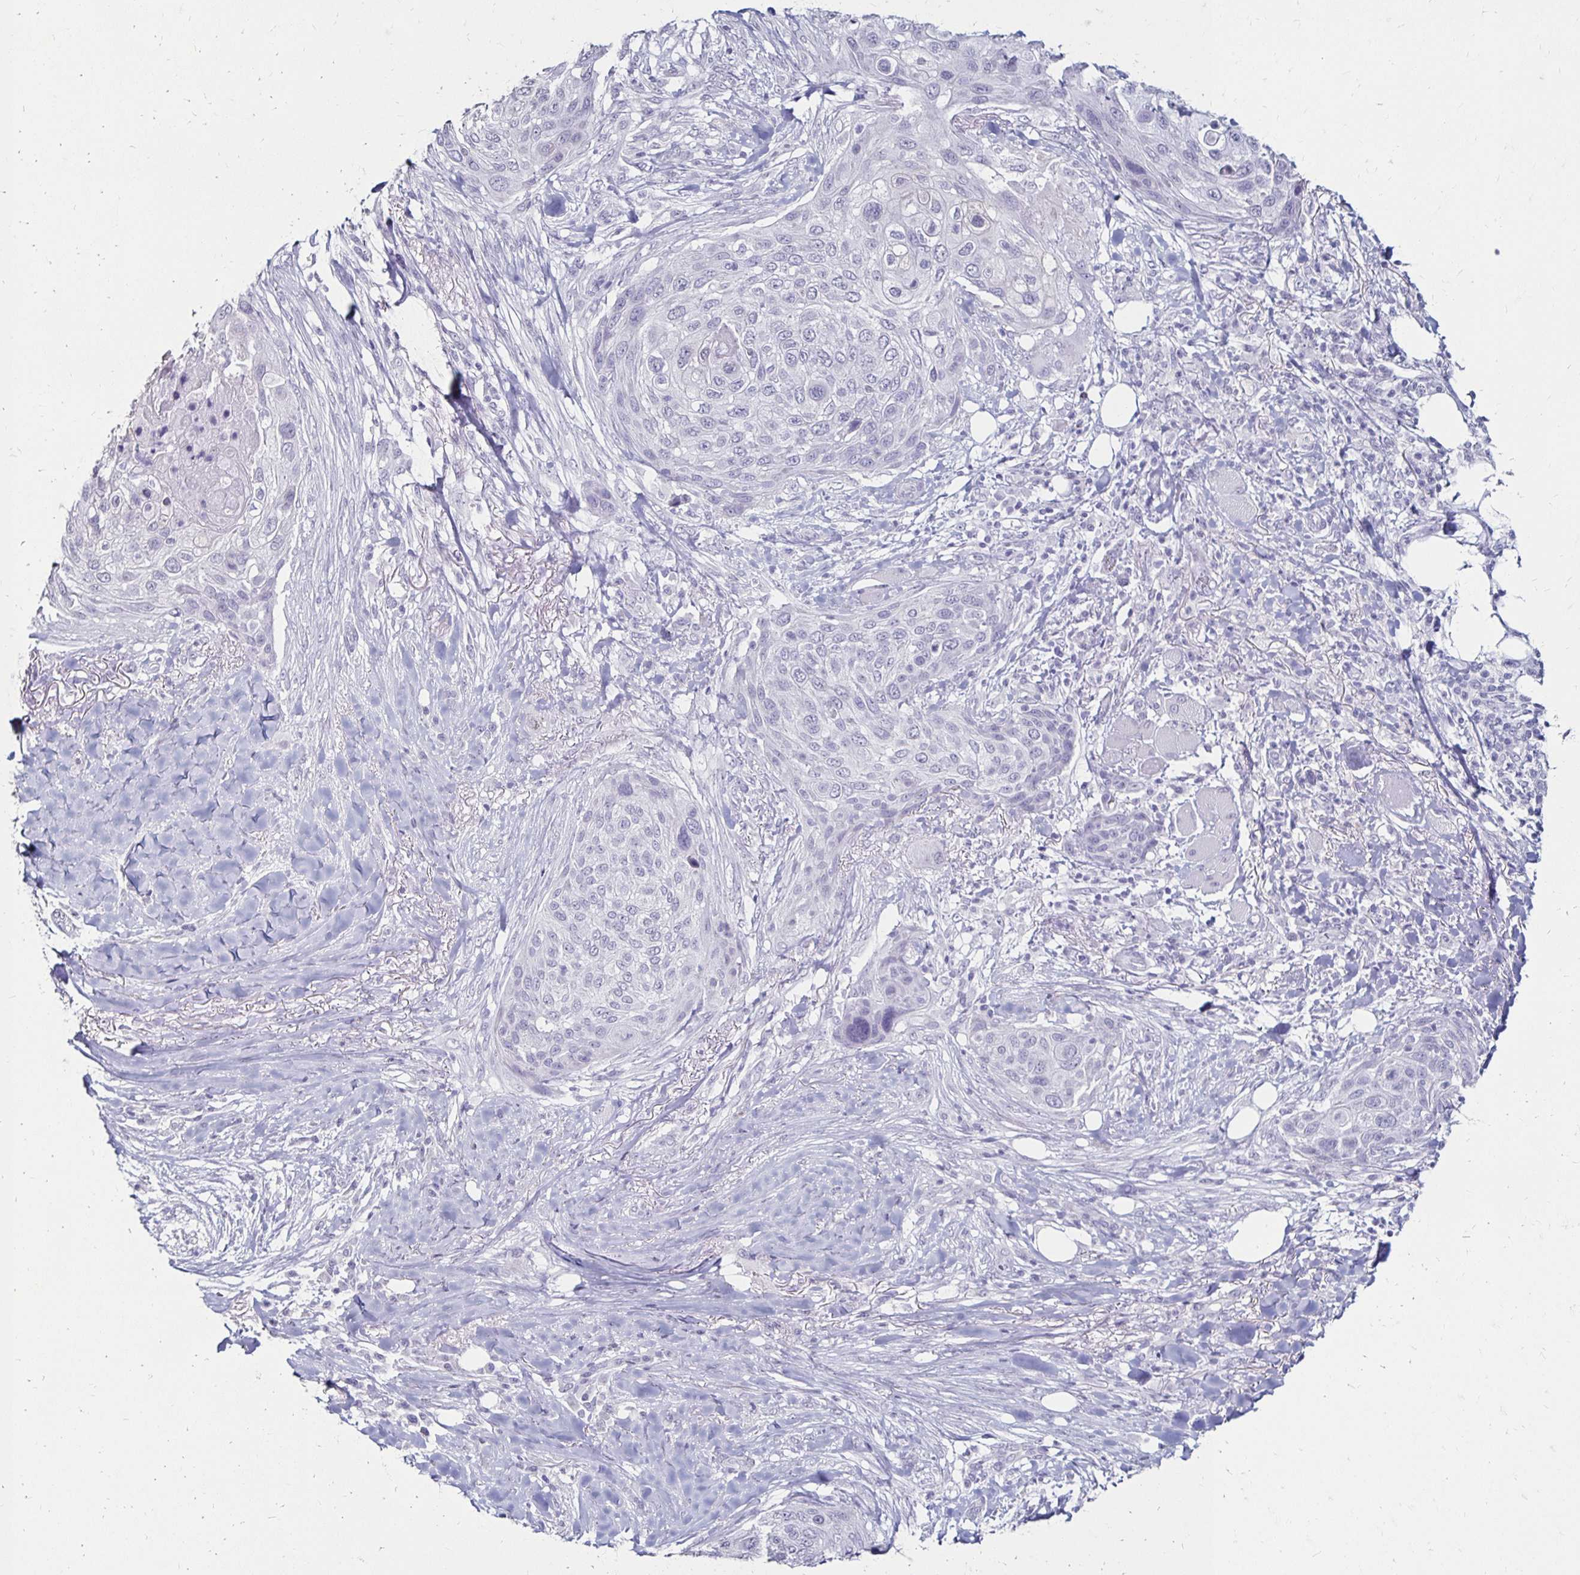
{"staining": {"intensity": "negative", "quantity": "none", "location": "none"}, "tissue": "skin cancer", "cell_type": "Tumor cells", "image_type": "cancer", "snomed": [{"axis": "morphology", "description": "Squamous cell carcinoma, NOS"}, {"axis": "topography", "description": "Skin"}], "caption": "An immunohistochemistry (IHC) photomicrograph of skin cancer (squamous cell carcinoma) is shown. There is no staining in tumor cells of skin cancer (squamous cell carcinoma). (Immunohistochemistry, brightfield microscopy, high magnification).", "gene": "TOMM34", "patient": {"sex": "female", "age": 87}}